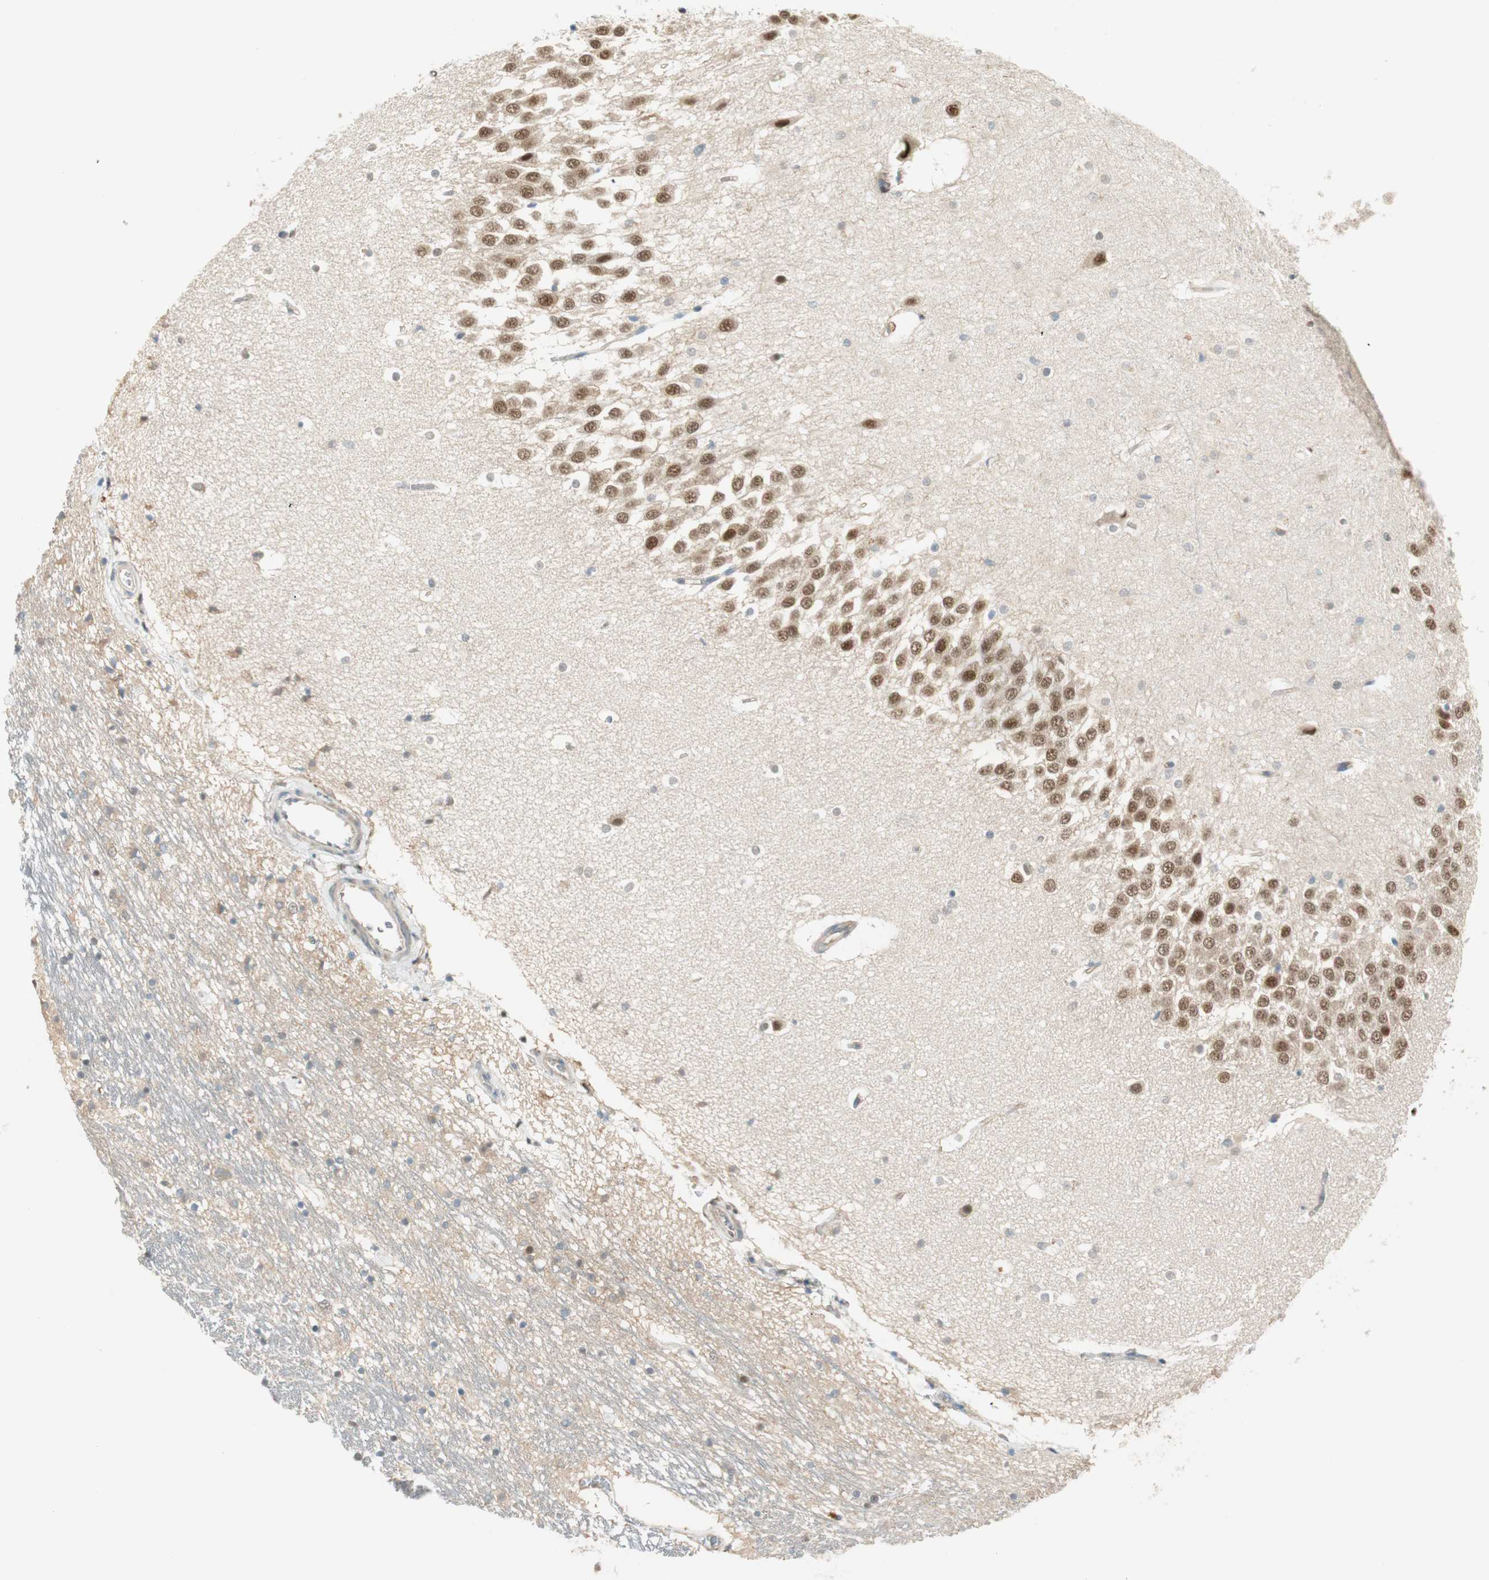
{"staining": {"intensity": "weak", "quantity": "25%-75%", "location": "cytoplasmic/membranous,nuclear"}, "tissue": "hippocampus", "cell_type": "Glial cells", "image_type": "normal", "snomed": [{"axis": "morphology", "description": "Normal tissue, NOS"}, {"axis": "topography", "description": "Hippocampus"}], "caption": "IHC micrograph of normal hippocampus: hippocampus stained using immunohistochemistry exhibits low levels of weak protein expression localized specifically in the cytoplasmic/membranous,nuclear of glial cells, appearing as a cytoplasmic/membranous,nuclear brown color.", "gene": "PSMD8", "patient": {"sex": "male", "age": 45}}